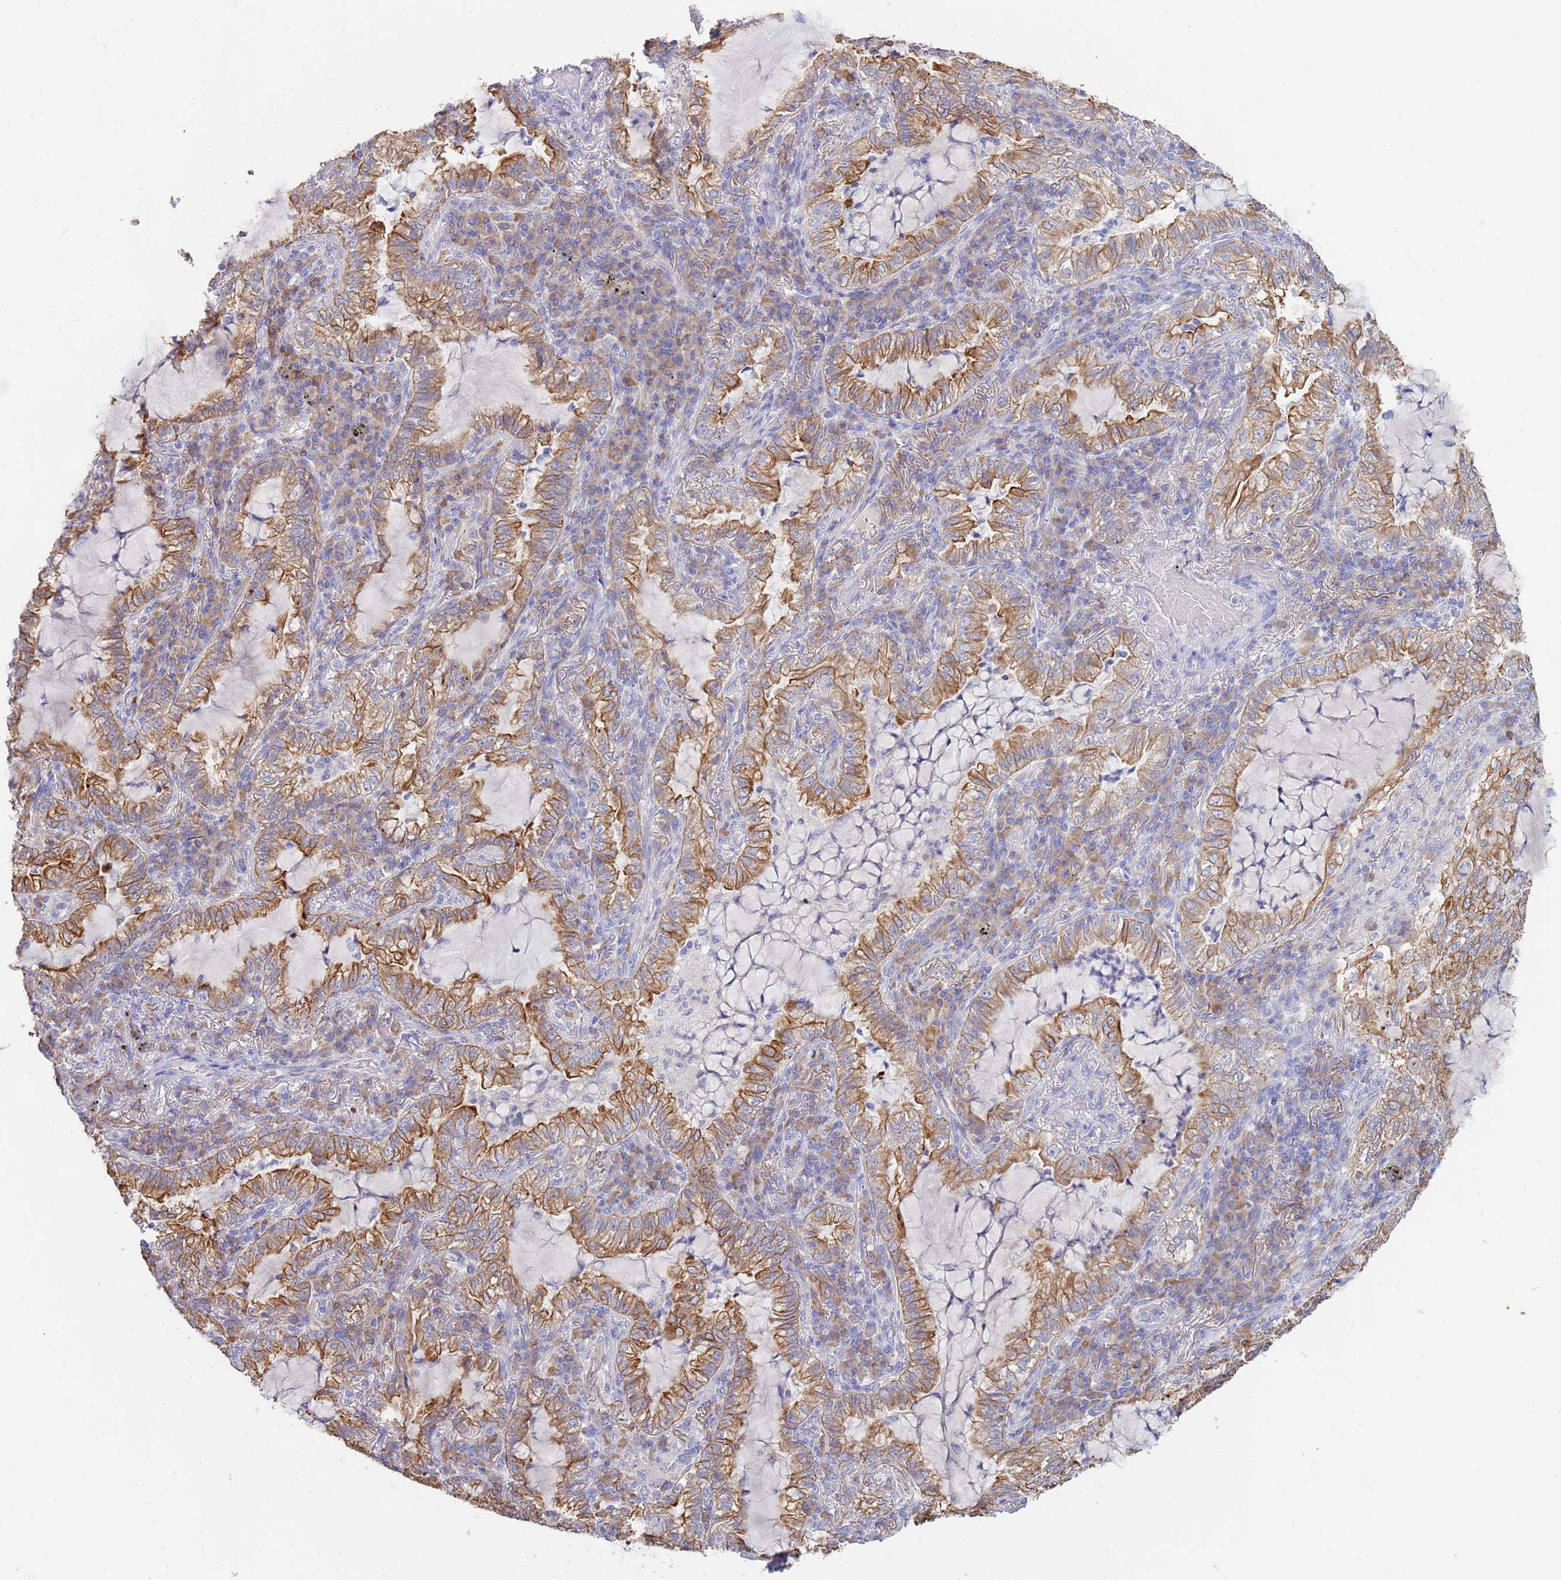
{"staining": {"intensity": "moderate", "quantity": ">75%", "location": "cytoplasmic/membranous"}, "tissue": "lung cancer", "cell_type": "Tumor cells", "image_type": "cancer", "snomed": [{"axis": "morphology", "description": "Adenocarcinoma, NOS"}, {"axis": "topography", "description": "Lung"}], "caption": "Immunohistochemistry (DAB (3,3'-diaminobenzidine)) staining of lung adenocarcinoma demonstrates moderate cytoplasmic/membranous protein positivity in about >75% of tumor cells.", "gene": "CCDC149", "patient": {"sex": "female", "age": 73}}